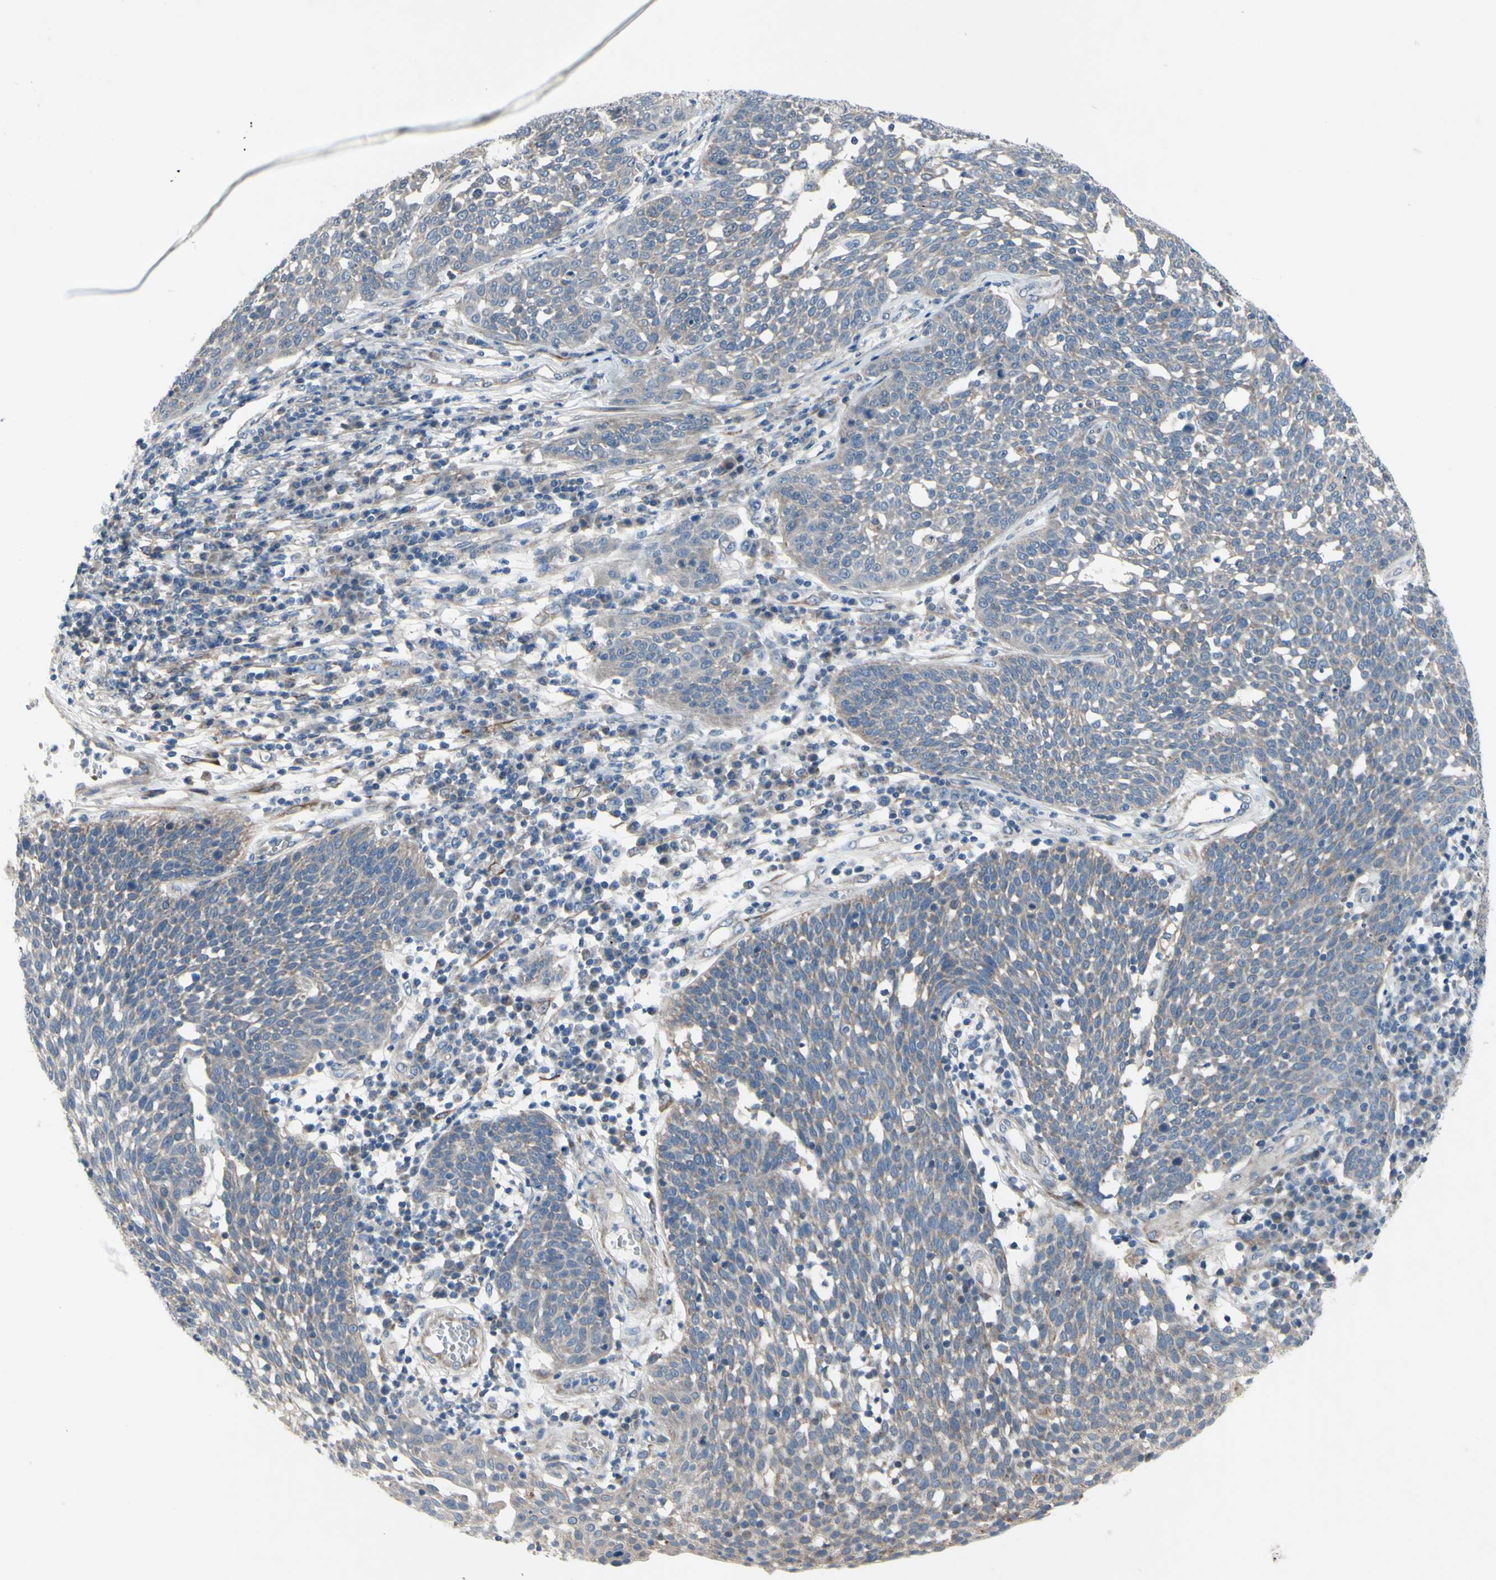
{"staining": {"intensity": "weak", "quantity": "25%-75%", "location": "cytoplasmic/membranous"}, "tissue": "cervical cancer", "cell_type": "Tumor cells", "image_type": "cancer", "snomed": [{"axis": "morphology", "description": "Squamous cell carcinoma, NOS"}, {"axis": "topography", "description": "Cervix"}], "caption": "Immunohistochemistry staining of squamous cell carcinoma (cervical), which reveals low levels of weak cytoplasmic/membranous positivity in about 25%-75% of tumor cells indicating weak cytoplasmic/membranous protein staining. The staining was performed using DAB (brown) for protein detection and nuclei were counterstained in hematoxylin (blue).", "gene": "GRAMD2B", "patient": {"sex": "female", "age": 34}}